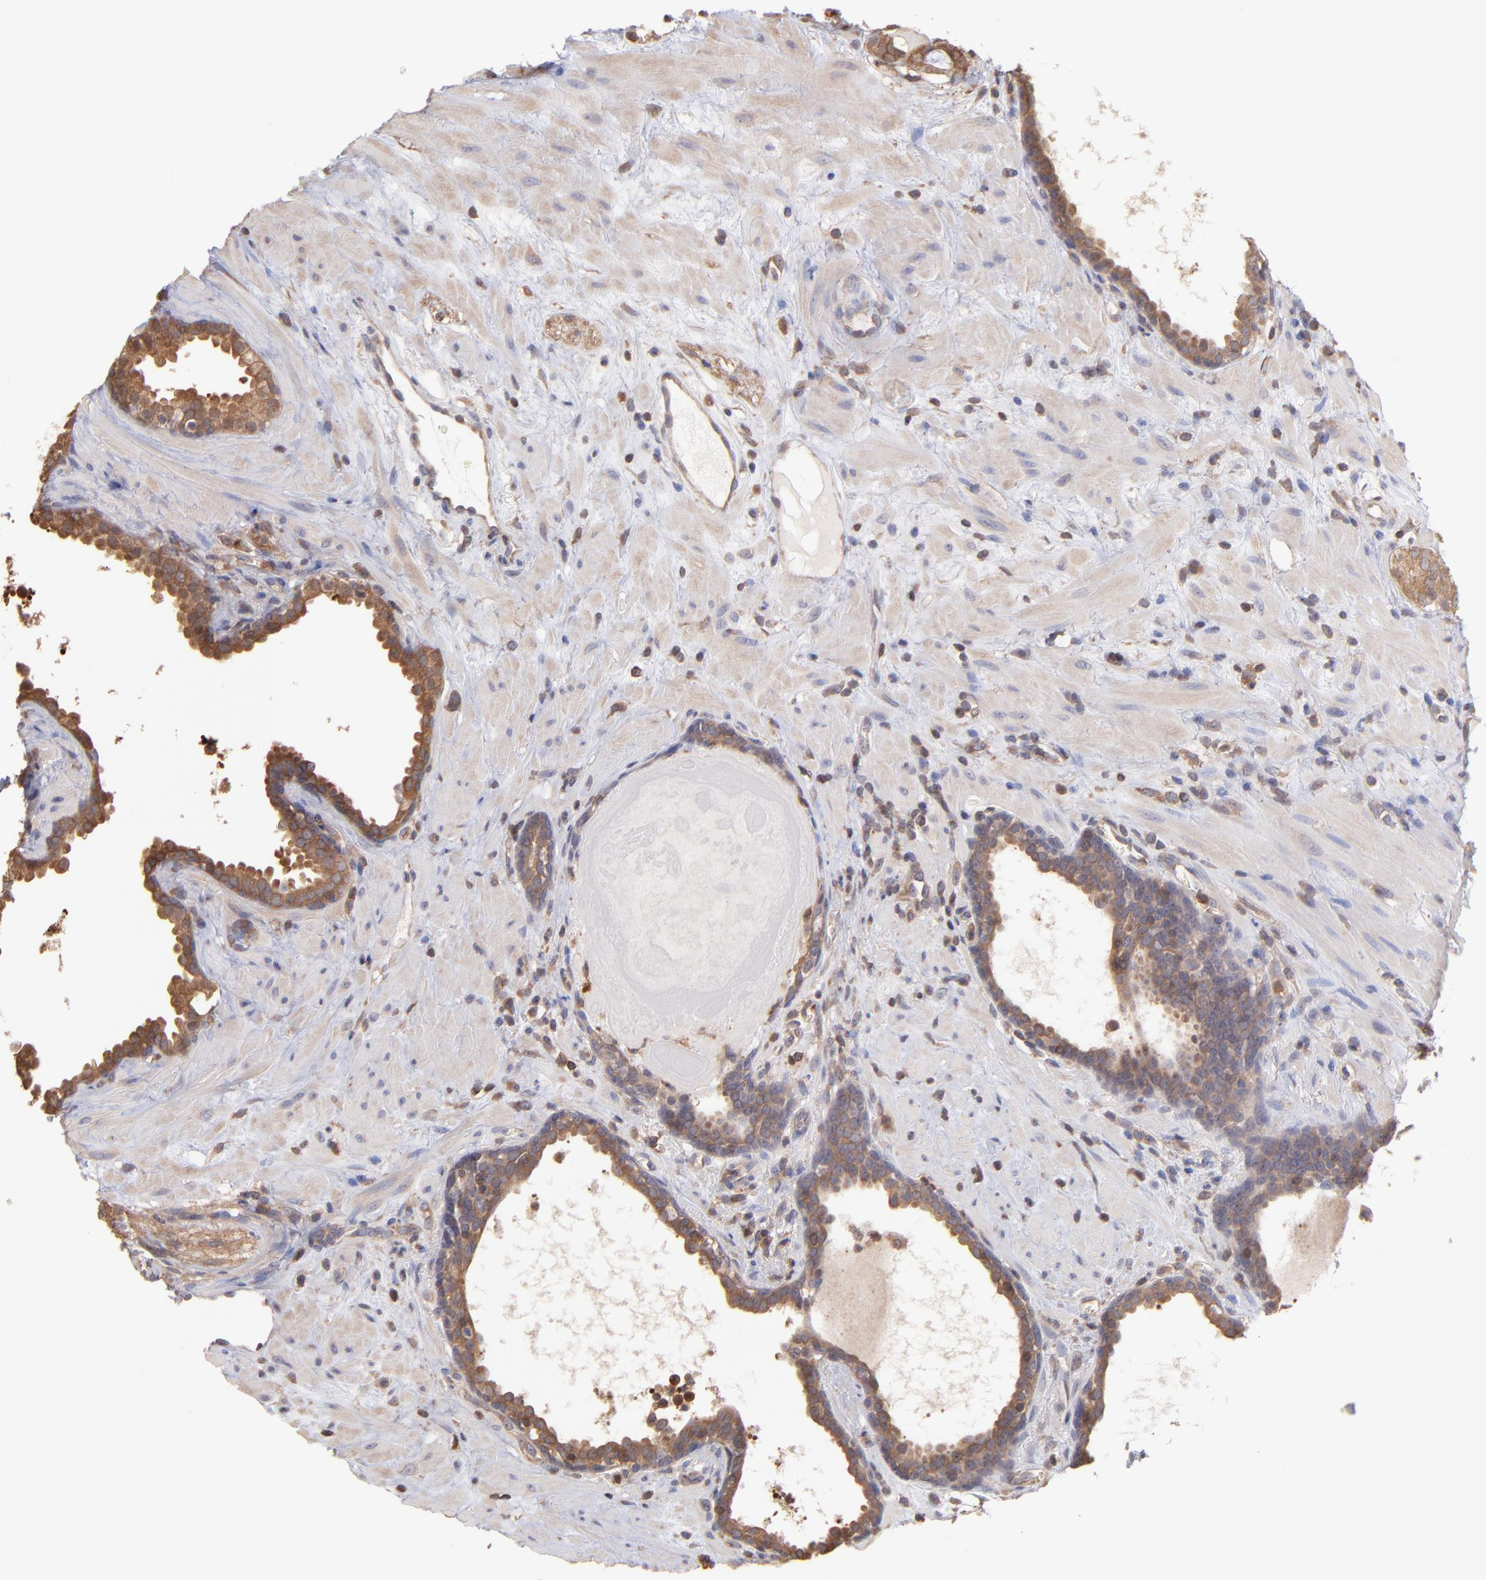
{"staining": {"intensity": "strong", "quantity": ">75%", "location": "cytoplasmic/membranous"}, "tissue": "prostate cancer", "cell_type": "Tumor cells", "image_type": "cancer", "snomed": [{"axis": "morphology", "description": "Adenocarcinoma, Low grade"}, {"axis": "topography", "description": "Prostate"}], "caption": "This histopathology image demonstrates IHC staining of prostate cancer (low-grade adenocarcinoma), with high strong cytoplasmic/membranous staining in approximately >75% of tumor cells.", "gene": "MAP2K2", "patient": {"sex": "male", "age": 57}}